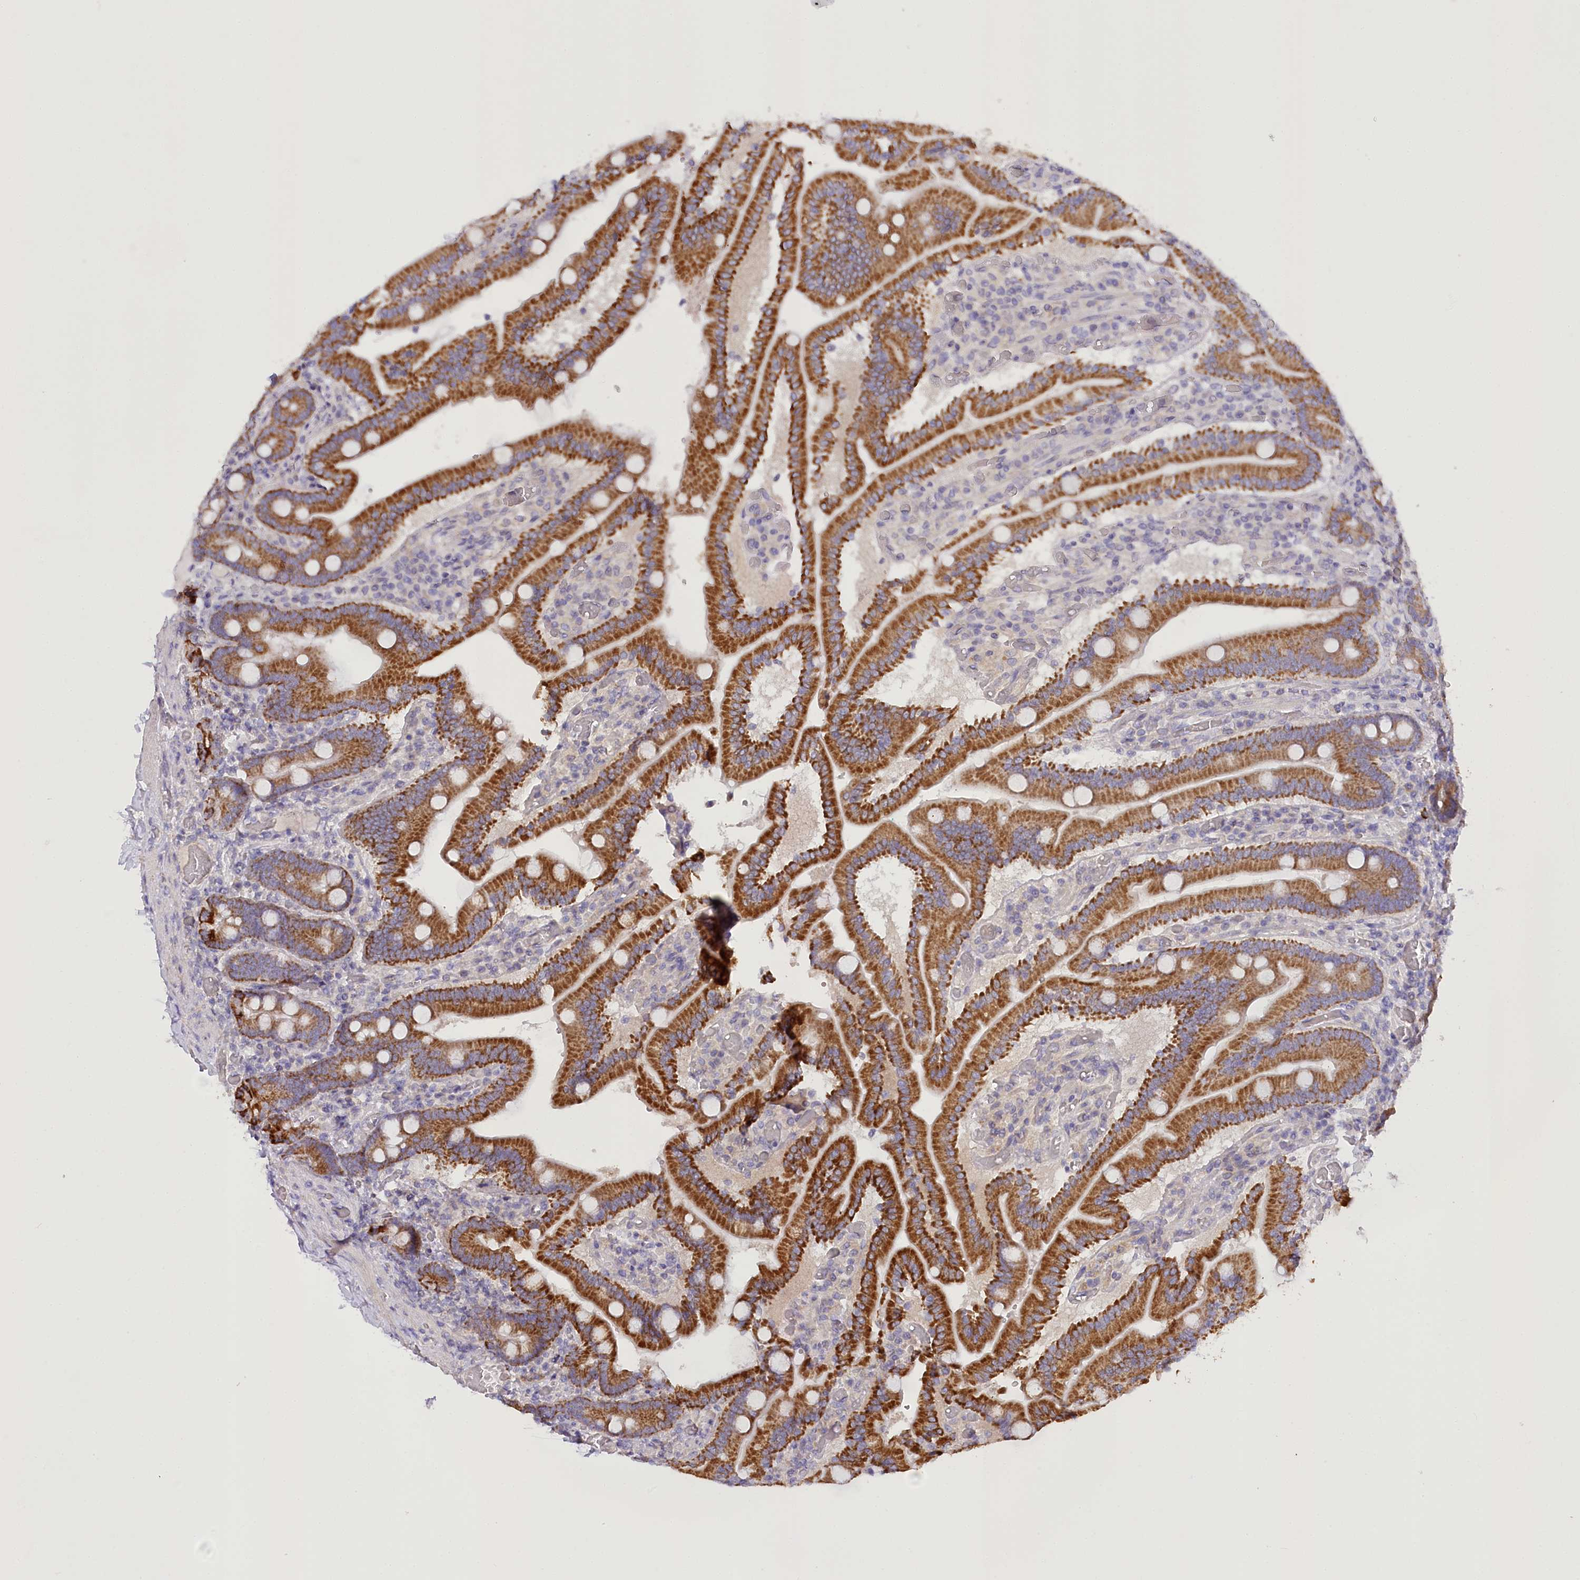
{"staining": {"intensity": "strong", "quantity": ">75%", "location": "cytoplasmic/membranous"}, "tissue": "duodenum", "cell_type": "Glandular cells", "image_type": "normal", "snomed": [{"axis": "morphology", "description": "Normal tissue, NOS"}, {"axis": "topography", "description": "Duodenum"}], "caption": "Immunohistochemistry (DAB) staining of unremarkable duodenum shows strong cytoplasmic/membranous protein positivity in about >75% of glandular cells. Nuclei are stained in blue.", "gene": "DCUN1D1", "patient": {"sex": "female", "age": 62}}